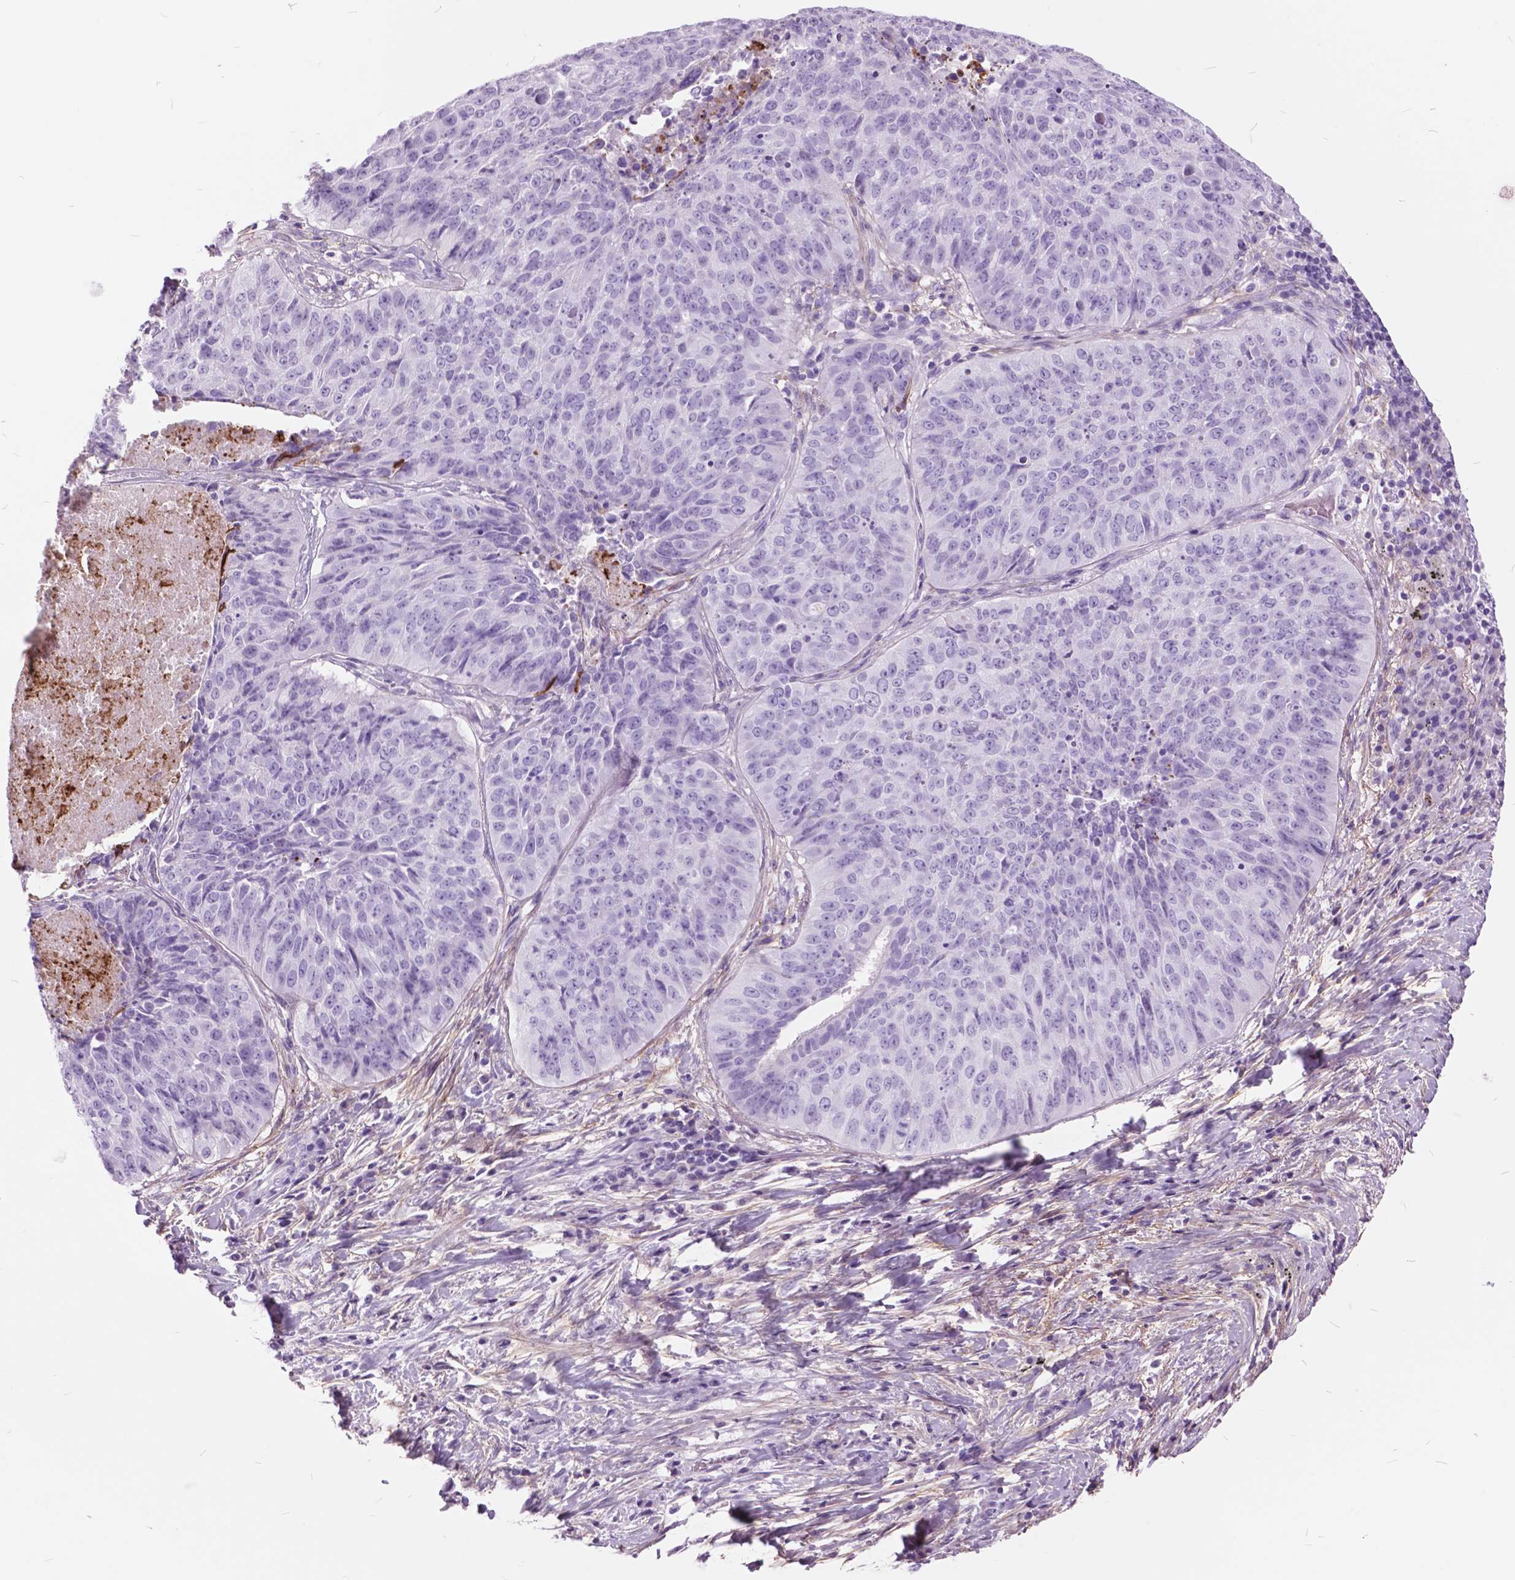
{"staining": {"intensity": "negative", "quantity": "none", "location": "none"}, "tissue": "lung cancer", "cell_type": "Tumor cells", "image_type": "cancer", "snomed": [{"axis": "morphology", "description": "Normal tissue, NOS"}, {"axis": "morphology", "description": "Squamous cell carcinoma, NOS"}, {"axis": "topography", "description": "Bronchus"}, {"axis": "topography", "description": "Lung"}], "caption": "The photomicrograph exhibits no staining of tumor cells in lung squamous cell carcinoma.", "gene": "GDF9", "patient": {"sex": "male", "age": 64}}